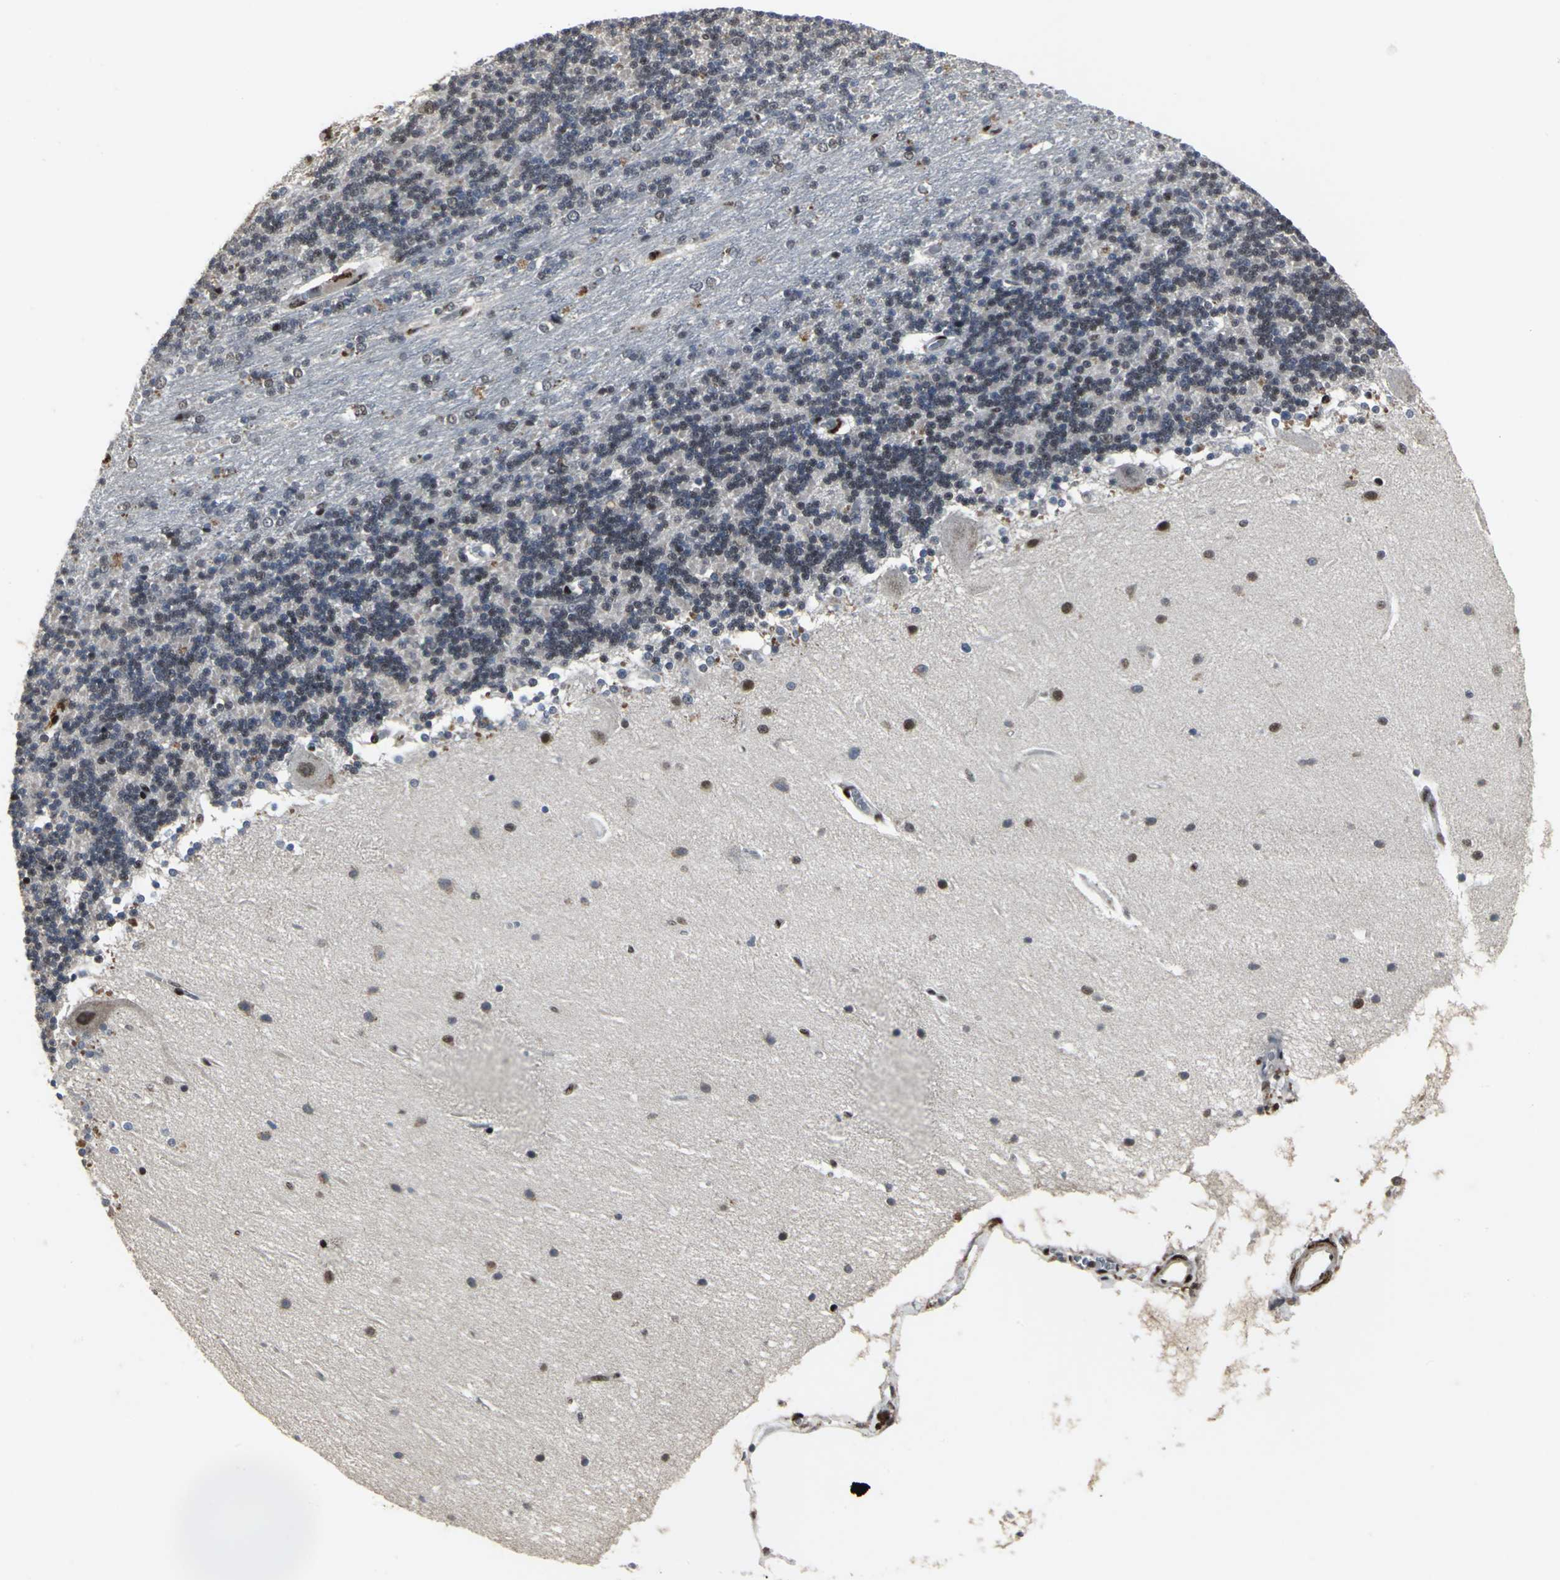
{"staining": {"intensity": "moderate", "quantity": "25%-75%", "location": "nuclear"}, "tissue": "cerebellum", "cell_type": "Cells in granular layer", "image_type": "normal", "snomed": [{"axis": "morphology", "description": "Normal tissue, NOS"}, {"axis": "topography", "description": "Cerebellum"}], "caption": "DAB (3,3'-diaminobenzidine) immunohistochemical staining of normal human cerebellum exhibits moderate nuclear protein expression in approximately 25%-75% of cells in granular layer.", "gene": "SRF", "patient": {"sex": "female", "age": 54}}